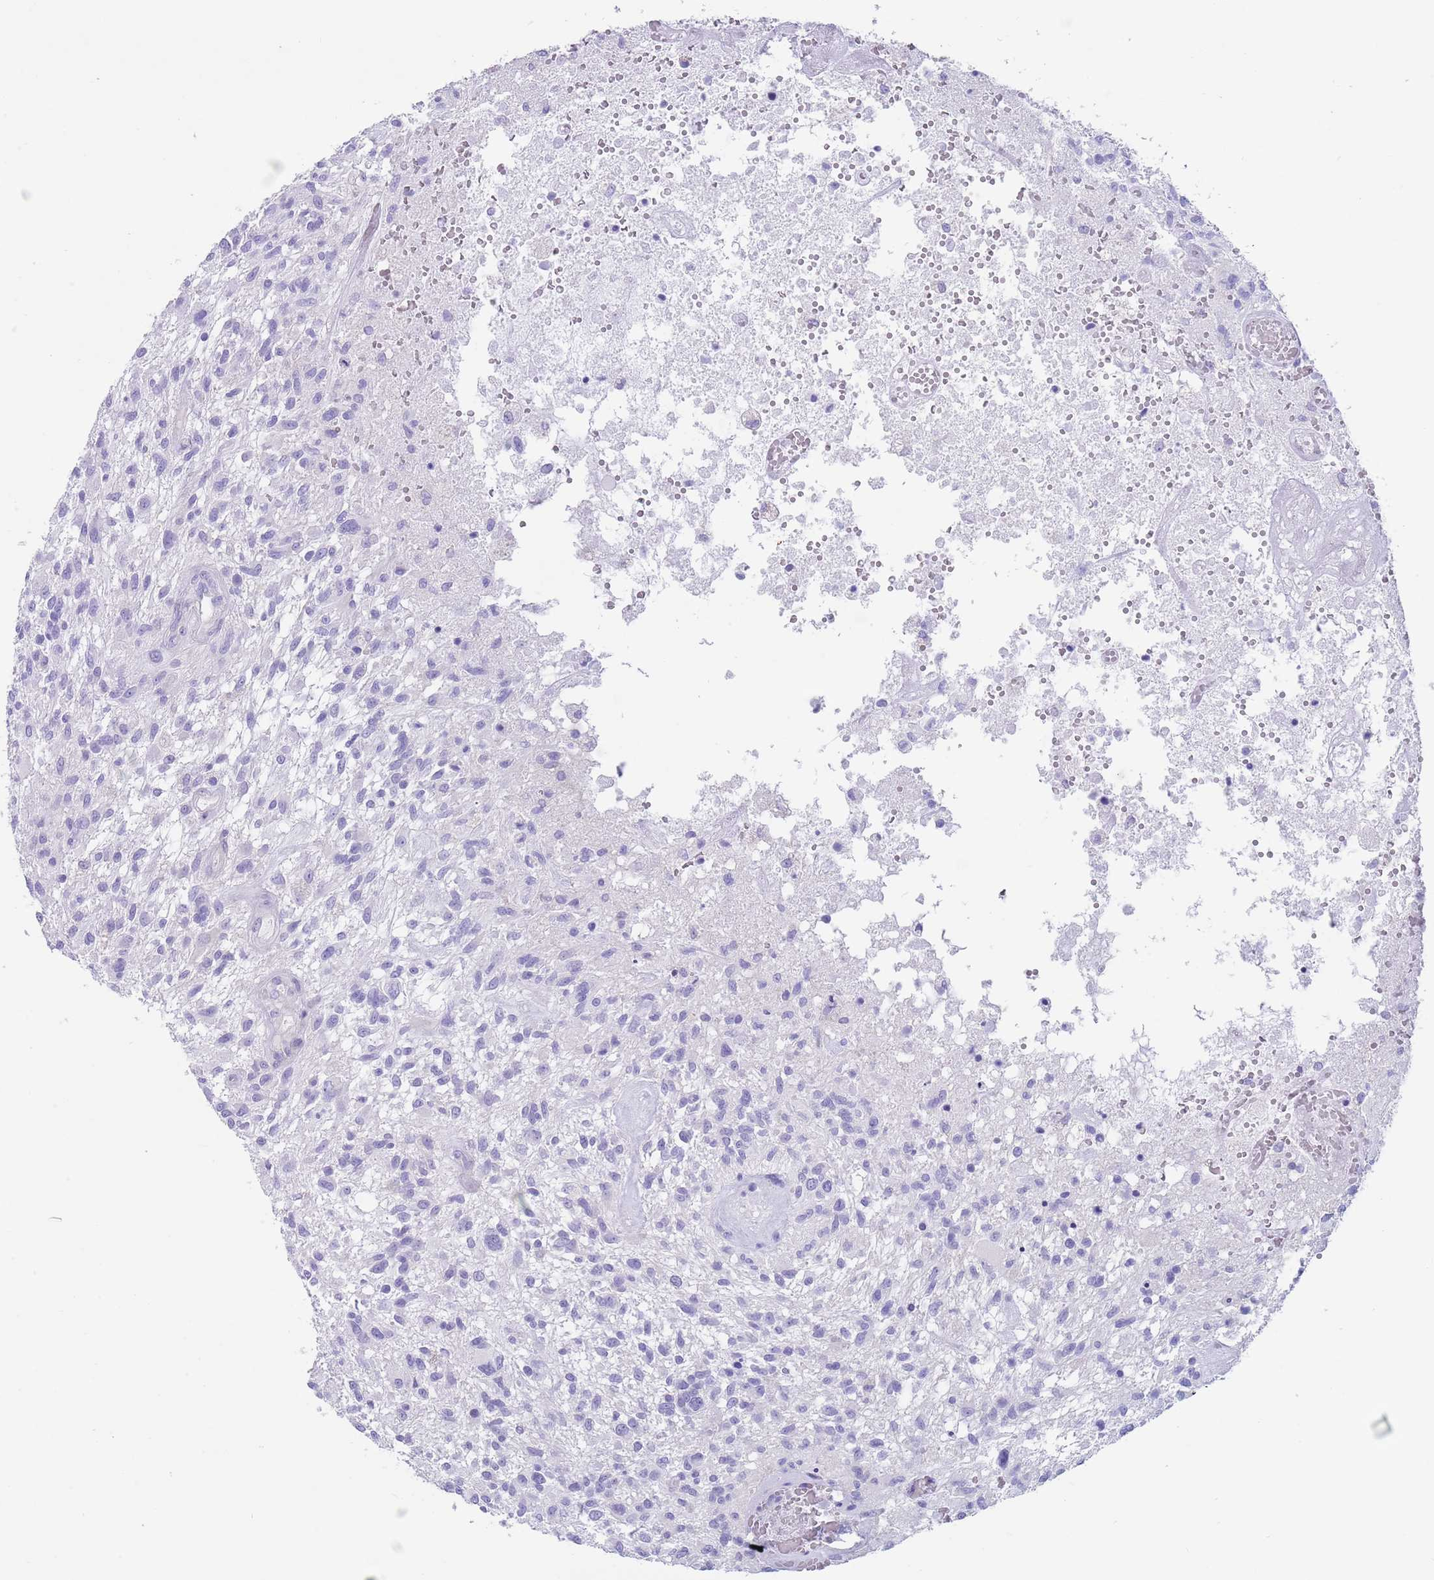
{"staining": {"intensity": "negative", "quantity": "none", "location": "none"}, "tissue": "glioma", "cell_type": "Tumor cells", "image_type": "cancer", "snomed": [{"axis": "morphology", "description": "Glioma, malignant, High grade"}, {"axis": "topography", "description": "Brain"}], "caption": "Glioma was stained to show a protein in brown. There is no significant expression in tumor cells. Nuclei are stained in blue.", "gene": "CPXM2", "patient": {"sex": "male", "age": 47}}